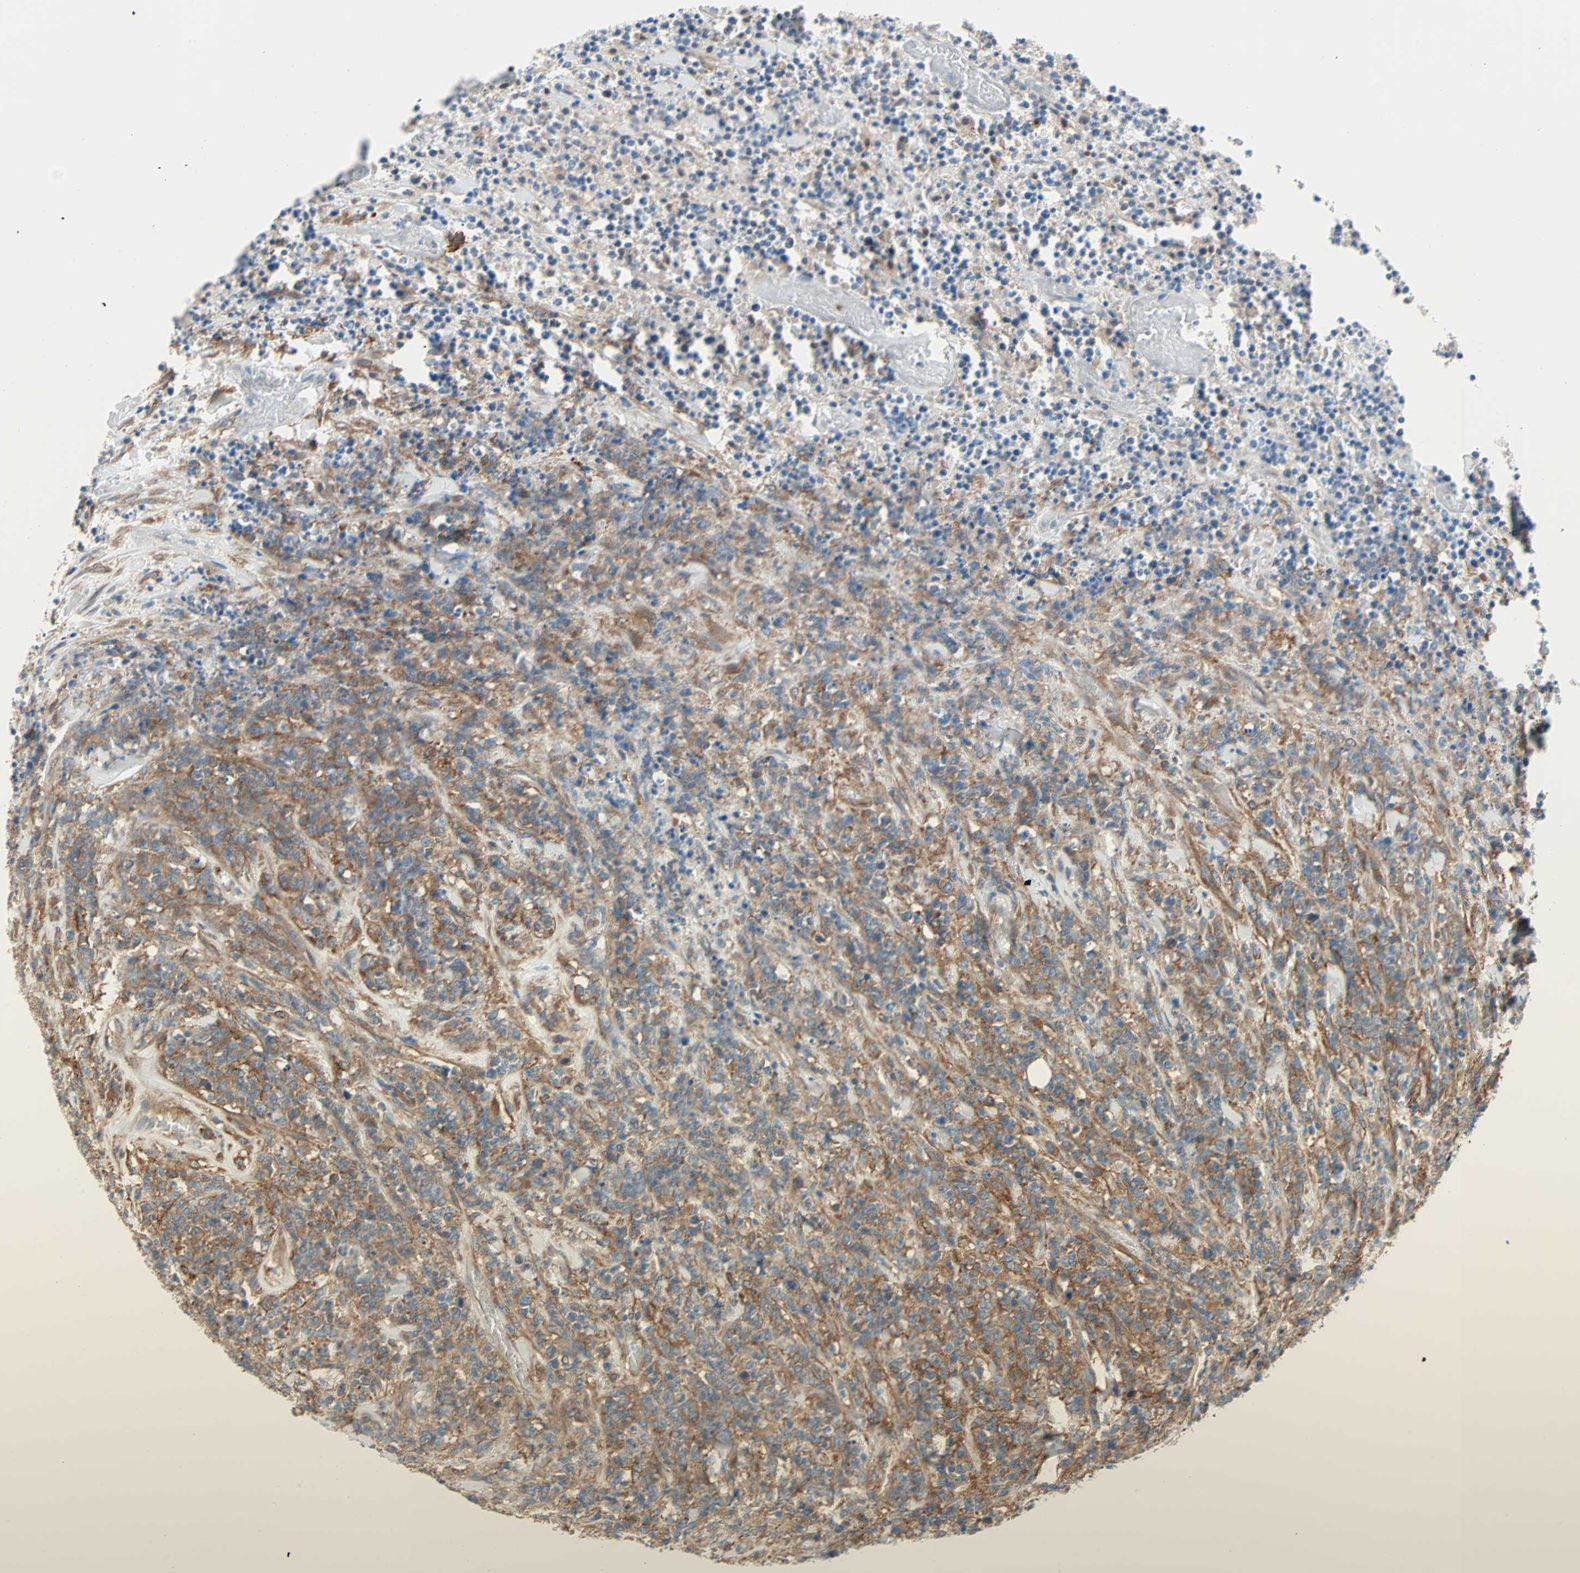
{"staining": {"intensity": "moderate", "quantity": ">75%", "location": "cytoplasmic/membranous"}, "tissue": "lymphoma", "cell_type": "Tumor cells", "image_type": "cancer", "snomed": [{"axis": "morphology", "description": "Malignant lymphoma, non-Hodgkin's type, High grade"}, {"axis": "topography", "description": "Soft tissue"}], "caption": "Protein analysis of malignant lymphoma, non-Hodgkin's type (high-grade) tissue displays moderate cytoplasmic/membranous staining in about >75% of tumor cells. The protein is shown in brown color, while the nuclei are stained blue.", "gene": "EPB41L2", "patient": {"sex": "male", "age": 18}}